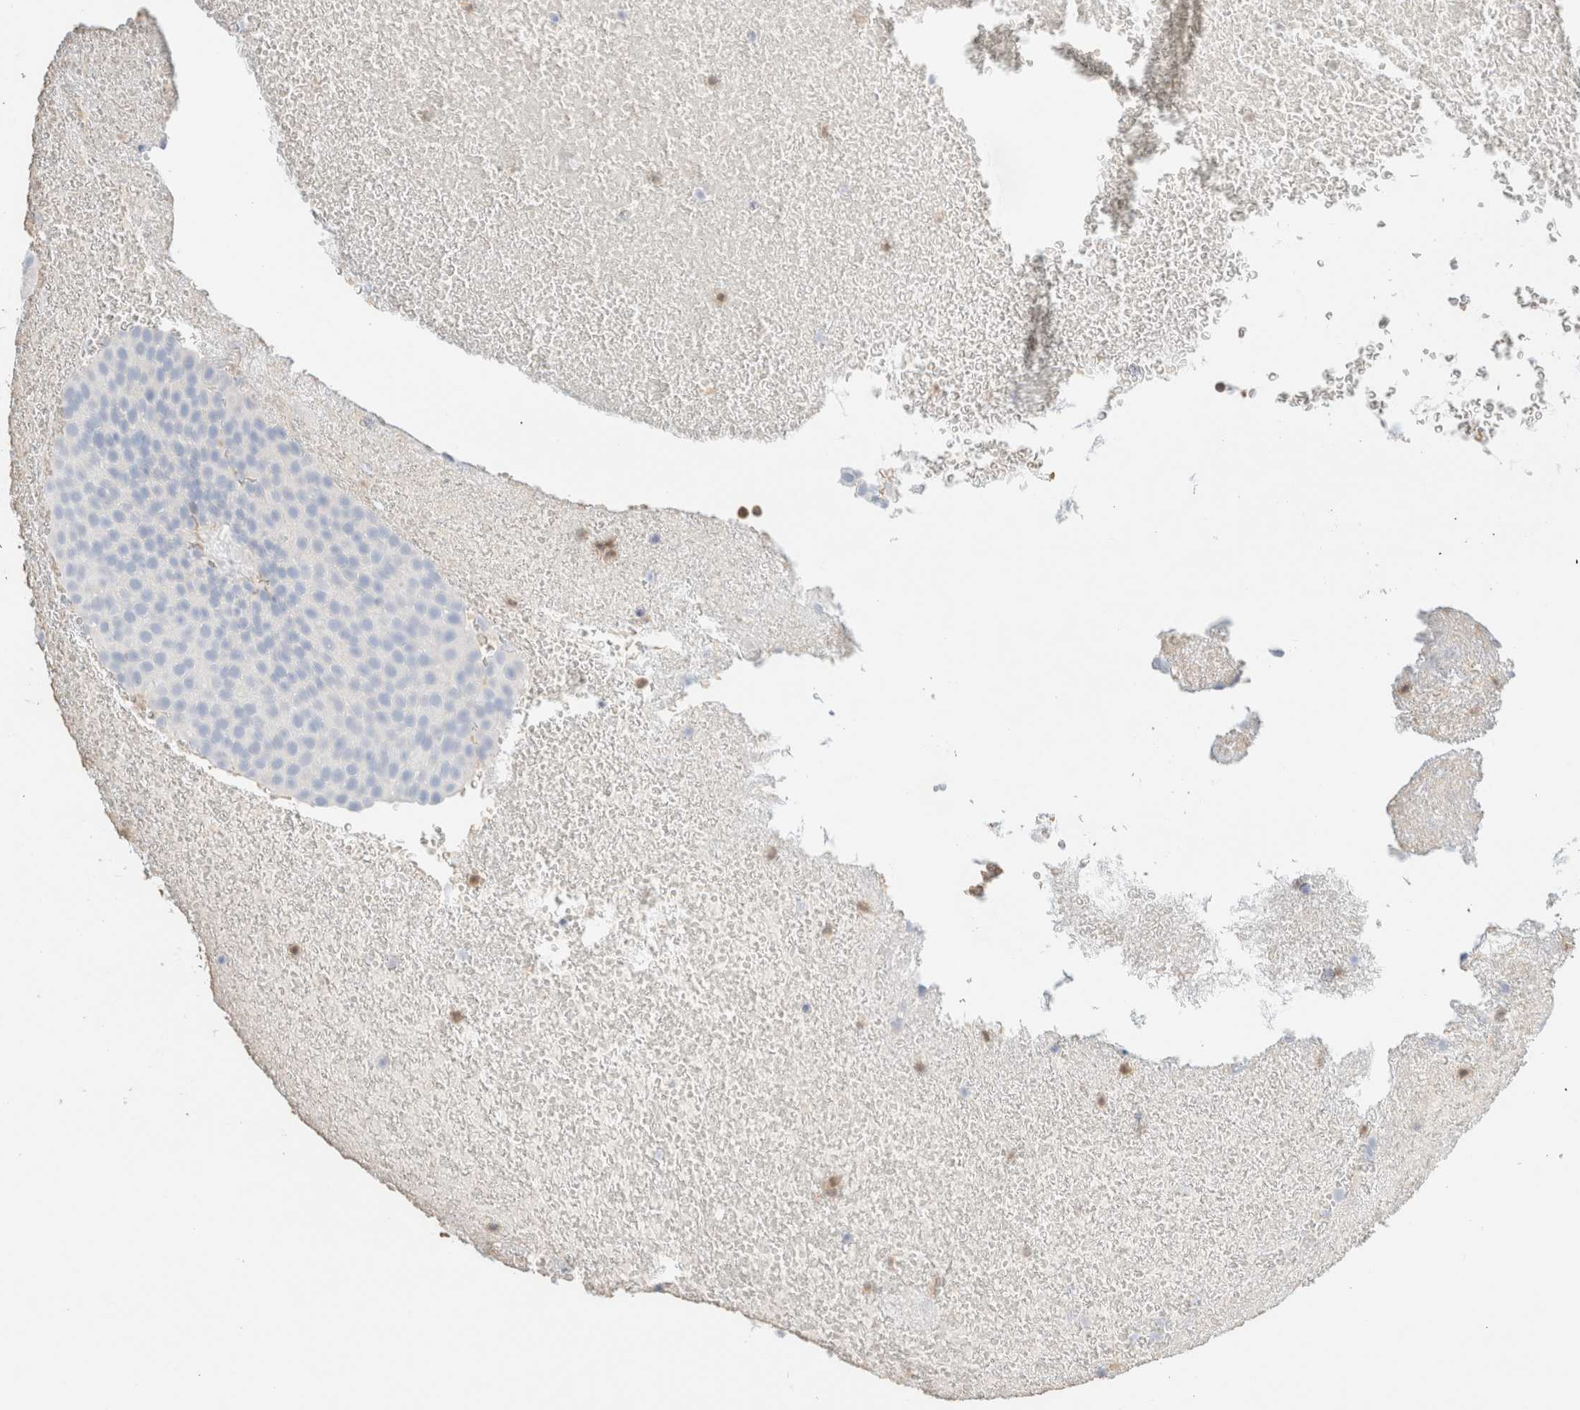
{"staining": {"intensity": "negative", "quantity": "none", "location": "none"}, "tissue": "urothelial cancer", "cell_type": "Tumor cells", "image_type": "cancer", "snomed": [{"axis": "morphology", "description": "Urothelial carcinoma, Low grade"}, {"axis": "topography", "description": "Urinary bladder"}], "caption": "This is an immunohistochemistry micrograph of urothelial carcinoma (low-grade). There is no staining in tumor cells.", "gene": "ARG1", "patient": {"sex": "male", "age": 78}}